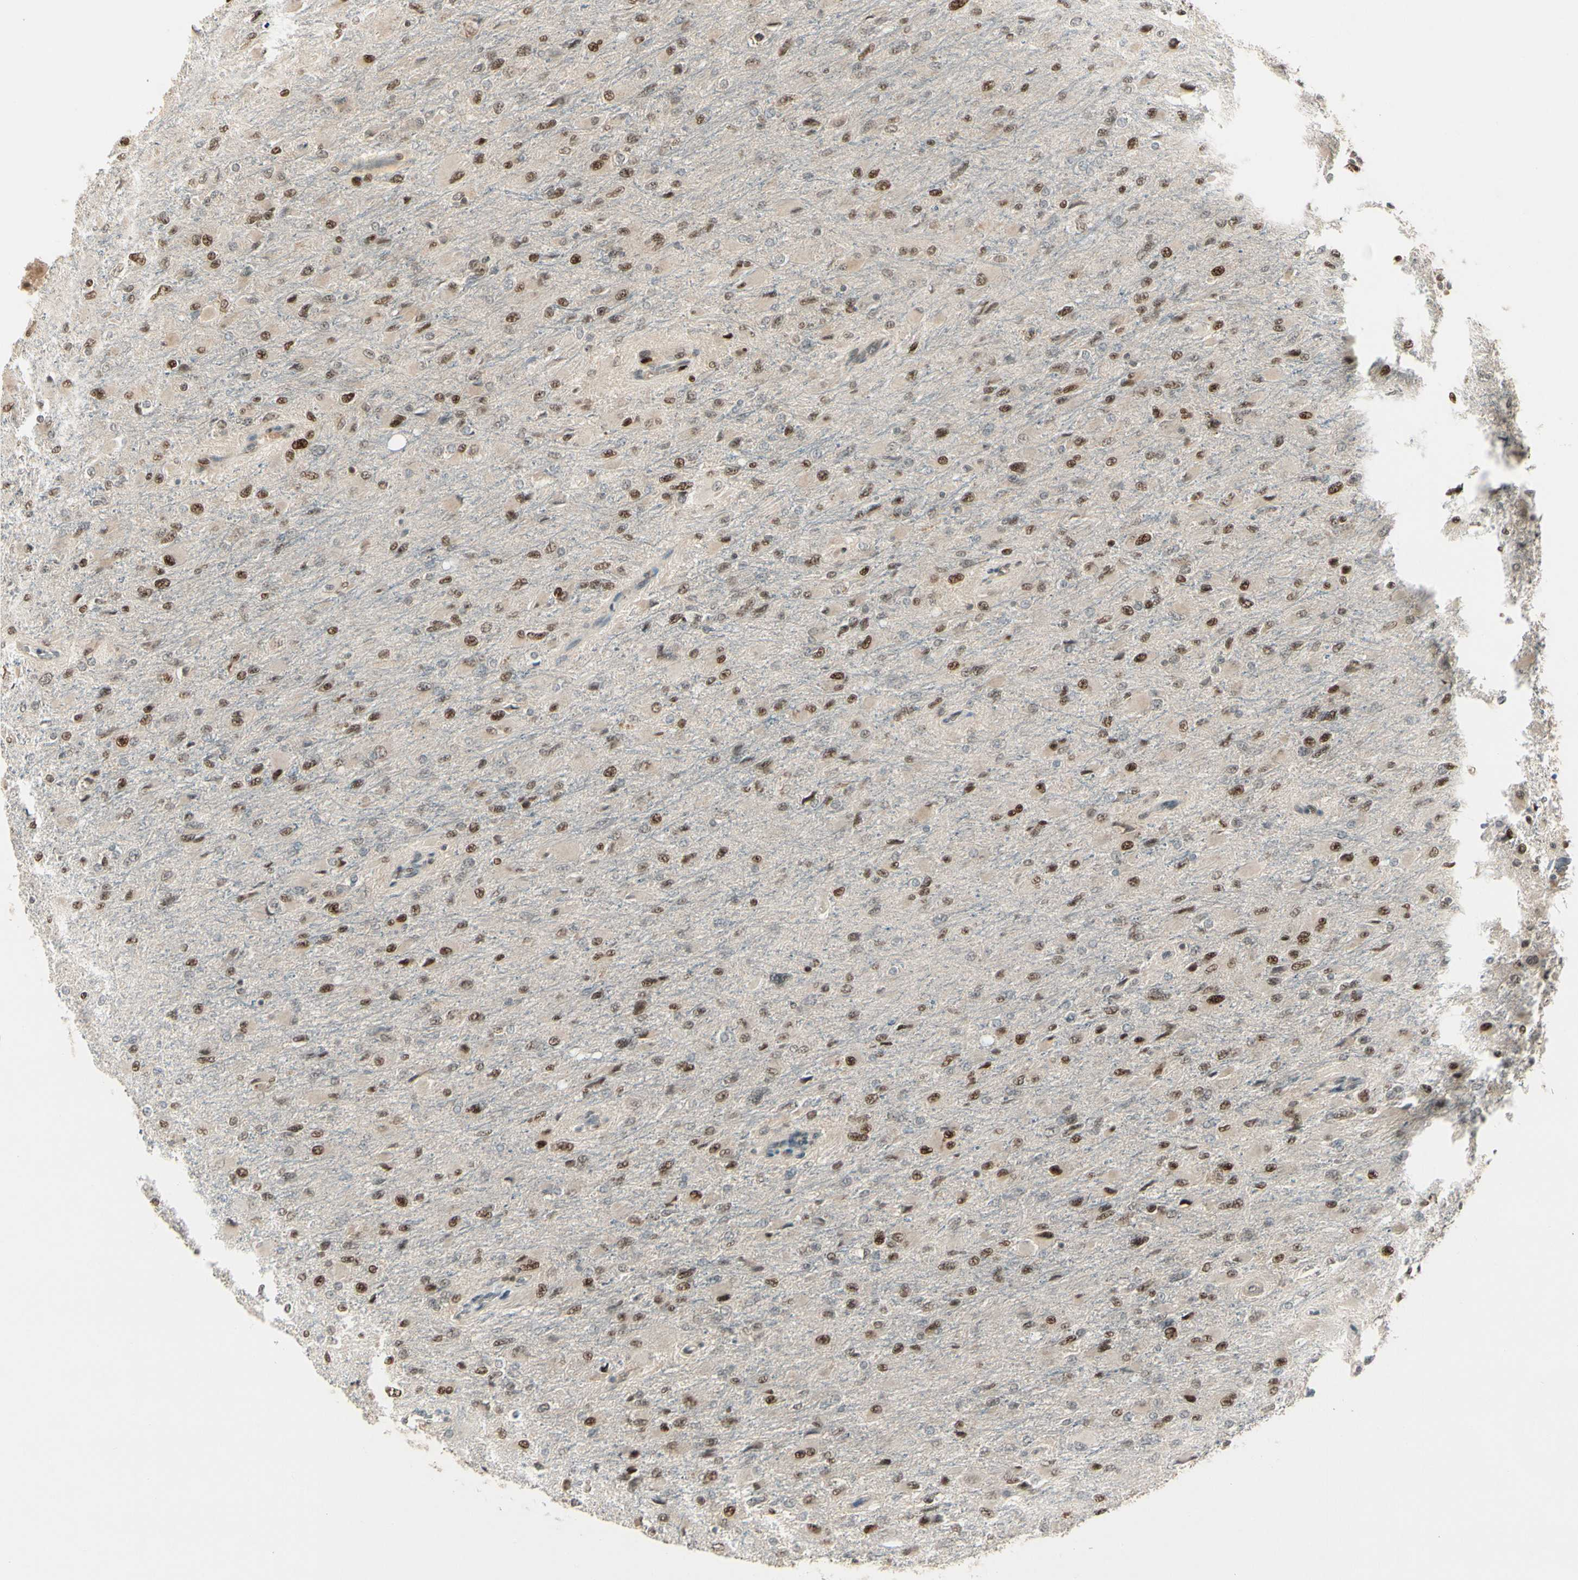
{"staining": {"intensity": "moderate", "quantity": ">75%", "location": "nuclear"}, "tissue": "glioma", "cell_type": "Tumor cells", "image_type": "cancer", "snomed": [{"axis": "morphology", "description": "Glioma, malignant, High grade"}, {"axis": "topography", "description": "Cerebral cortex"}], "caption": "A photomicrograph of glioma stained for a protein demonstrates moderate nuclear brown staining in tumor cells.", "gene": "CDK11A", "patient": {"sex": "female", "age": 36}}